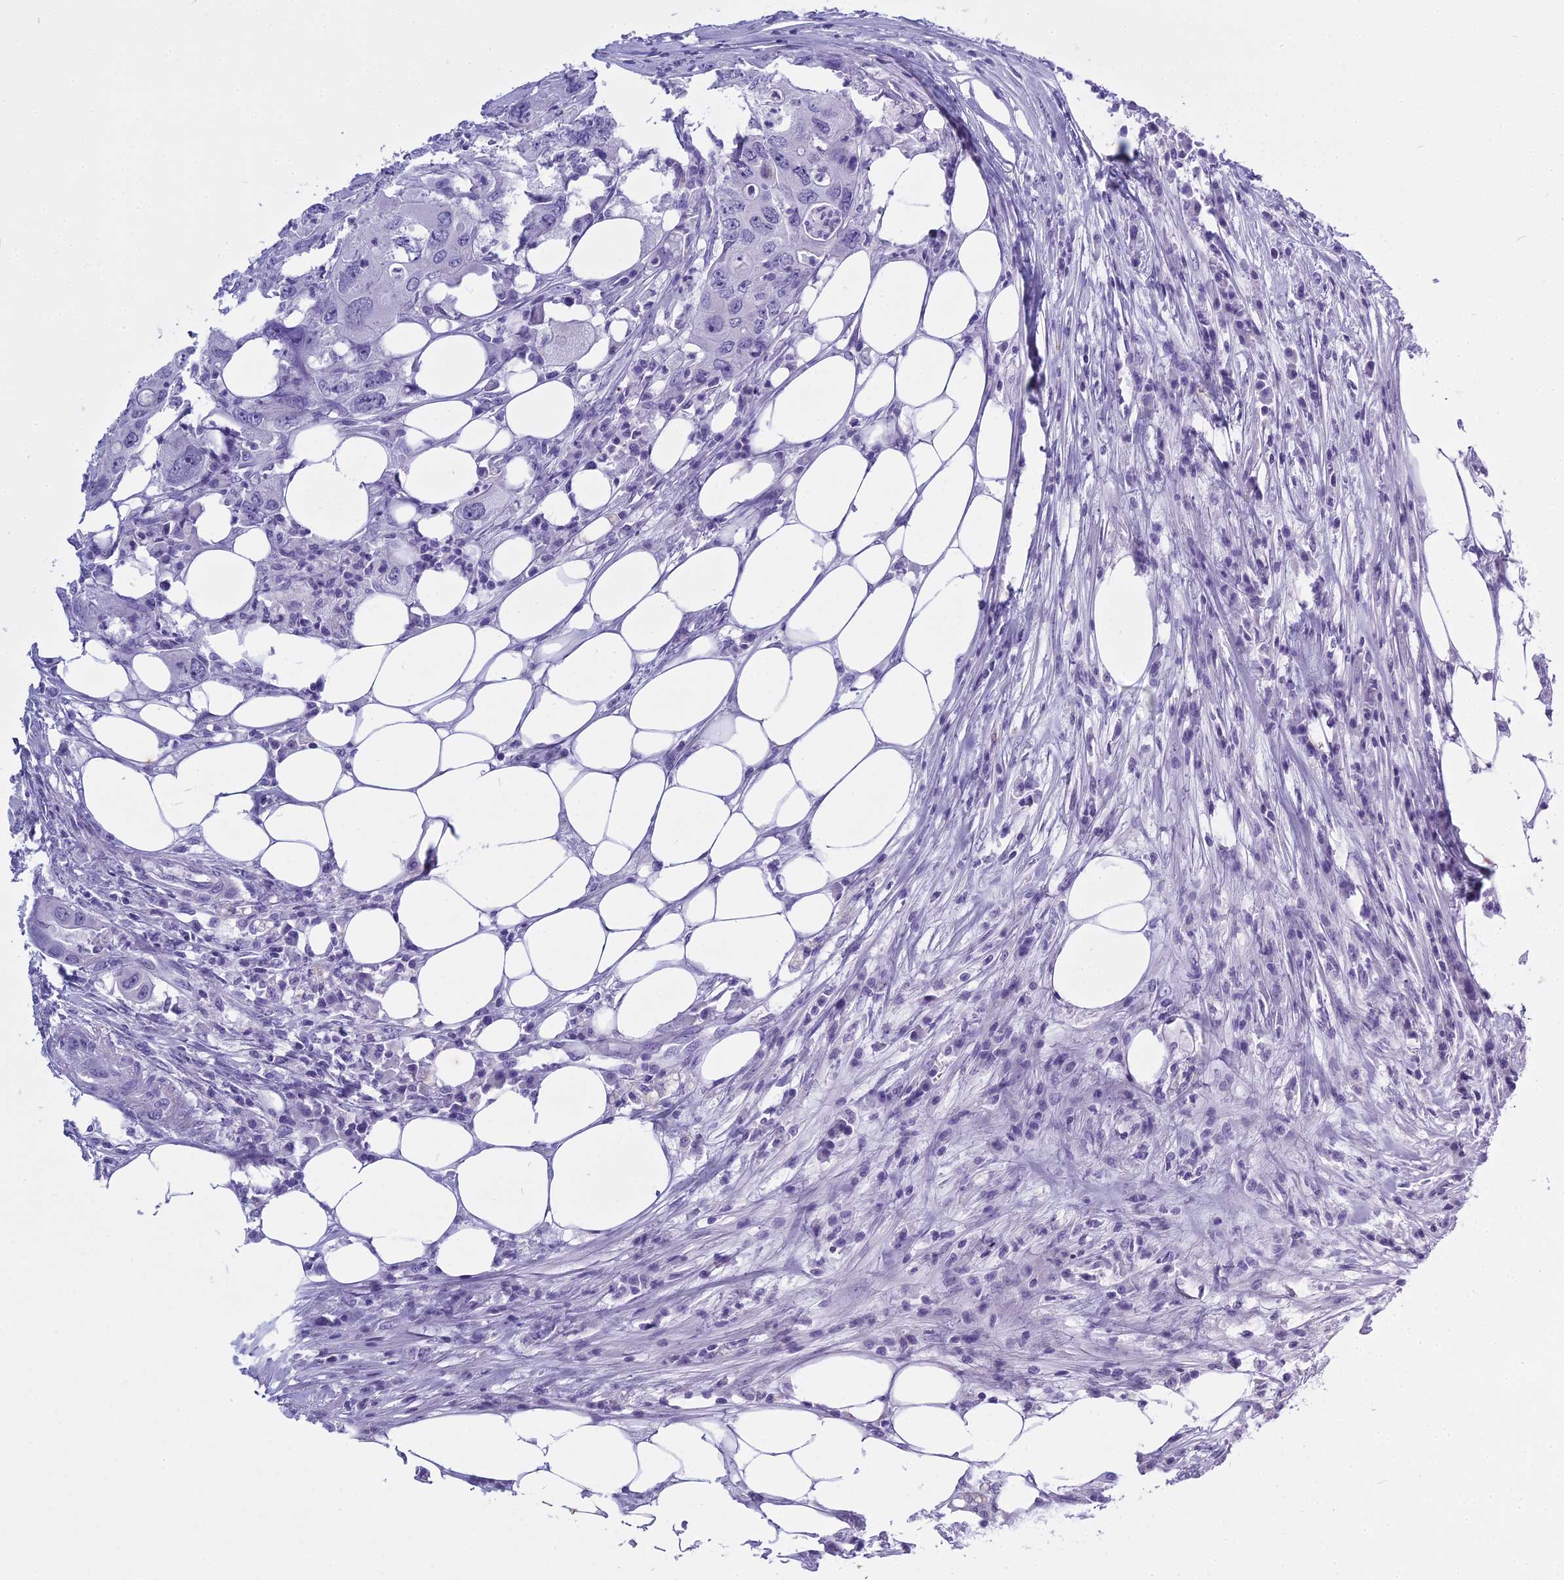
{"staining": {"intensity": "negative", "quantity": "none", "location": "none"}, "tissue": "colorectal cancer", "cell_type": "Tumor cells", "image_type": "cancer", "snomed": [{"axis": "morphology", "description": "Adenocarcinoma, NOS"}, {"axis": "topography", "description": "Colon"}], "caption": "An immunohistochemistry image of colorectal adenocarcinoma is shown. There is no staining in tumor cells of colorectal adenocarcinoma.", "gene": "HMGB4", "patient": {"sex": "male", "age": 71}}